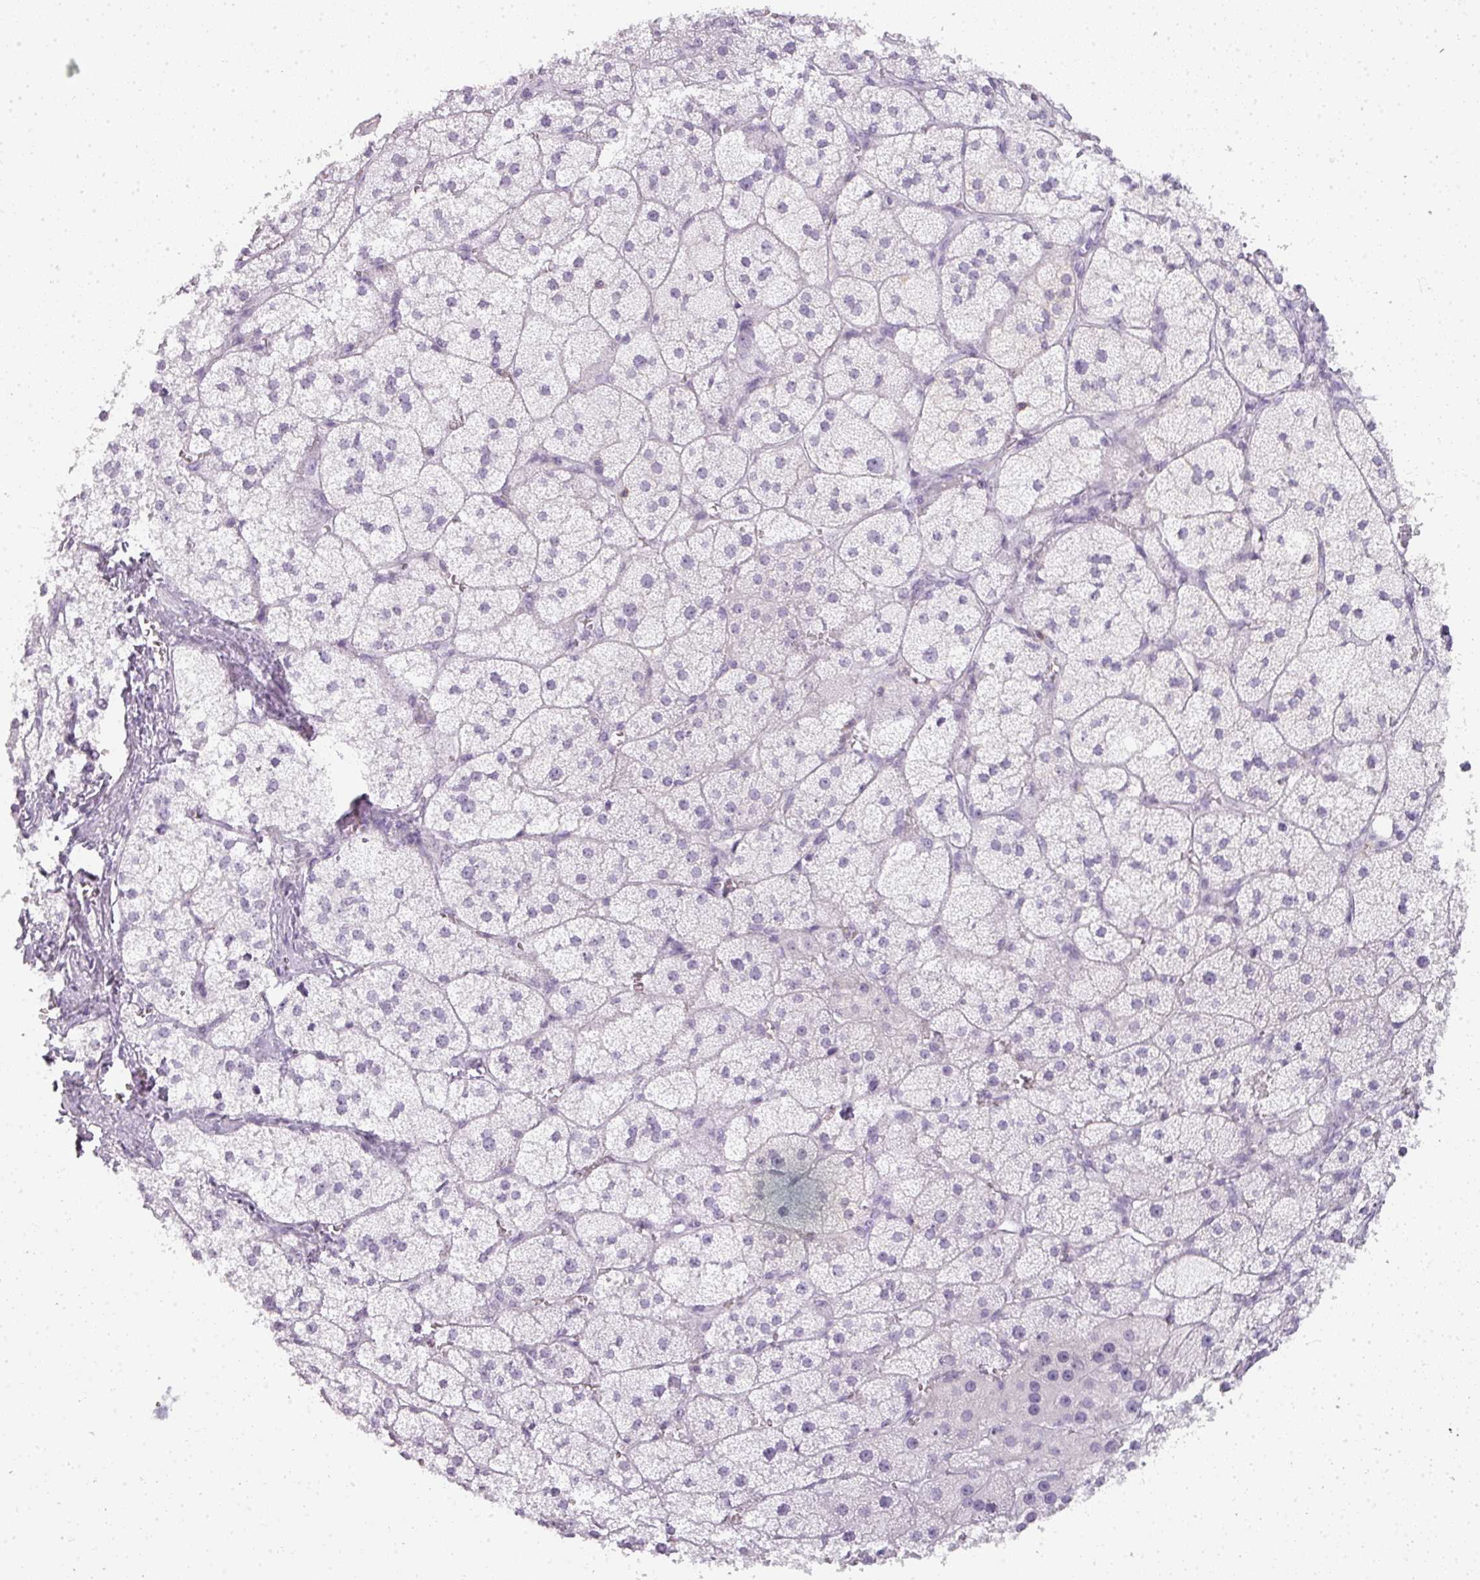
{"staining": {"intensity": "negative", "quantity": "none", "location": "none"}, "tissue": "adrenal gland", "cell_type": "Glandular cells", "image_type": "normal", "snomed": [{"axis": "morphology", "description": "Normal tissue, NOS"}, {"axis": "topography", "description": "Adrenal gland"}], "caption": "High power microscopy photomicrograph of an immunohistochemistry photomicrograph of benign adrenal gland, revealing no significant expression in glandular cells.", "gene": "TMEM42", "patient": {"sex": "female", "age": 52}}